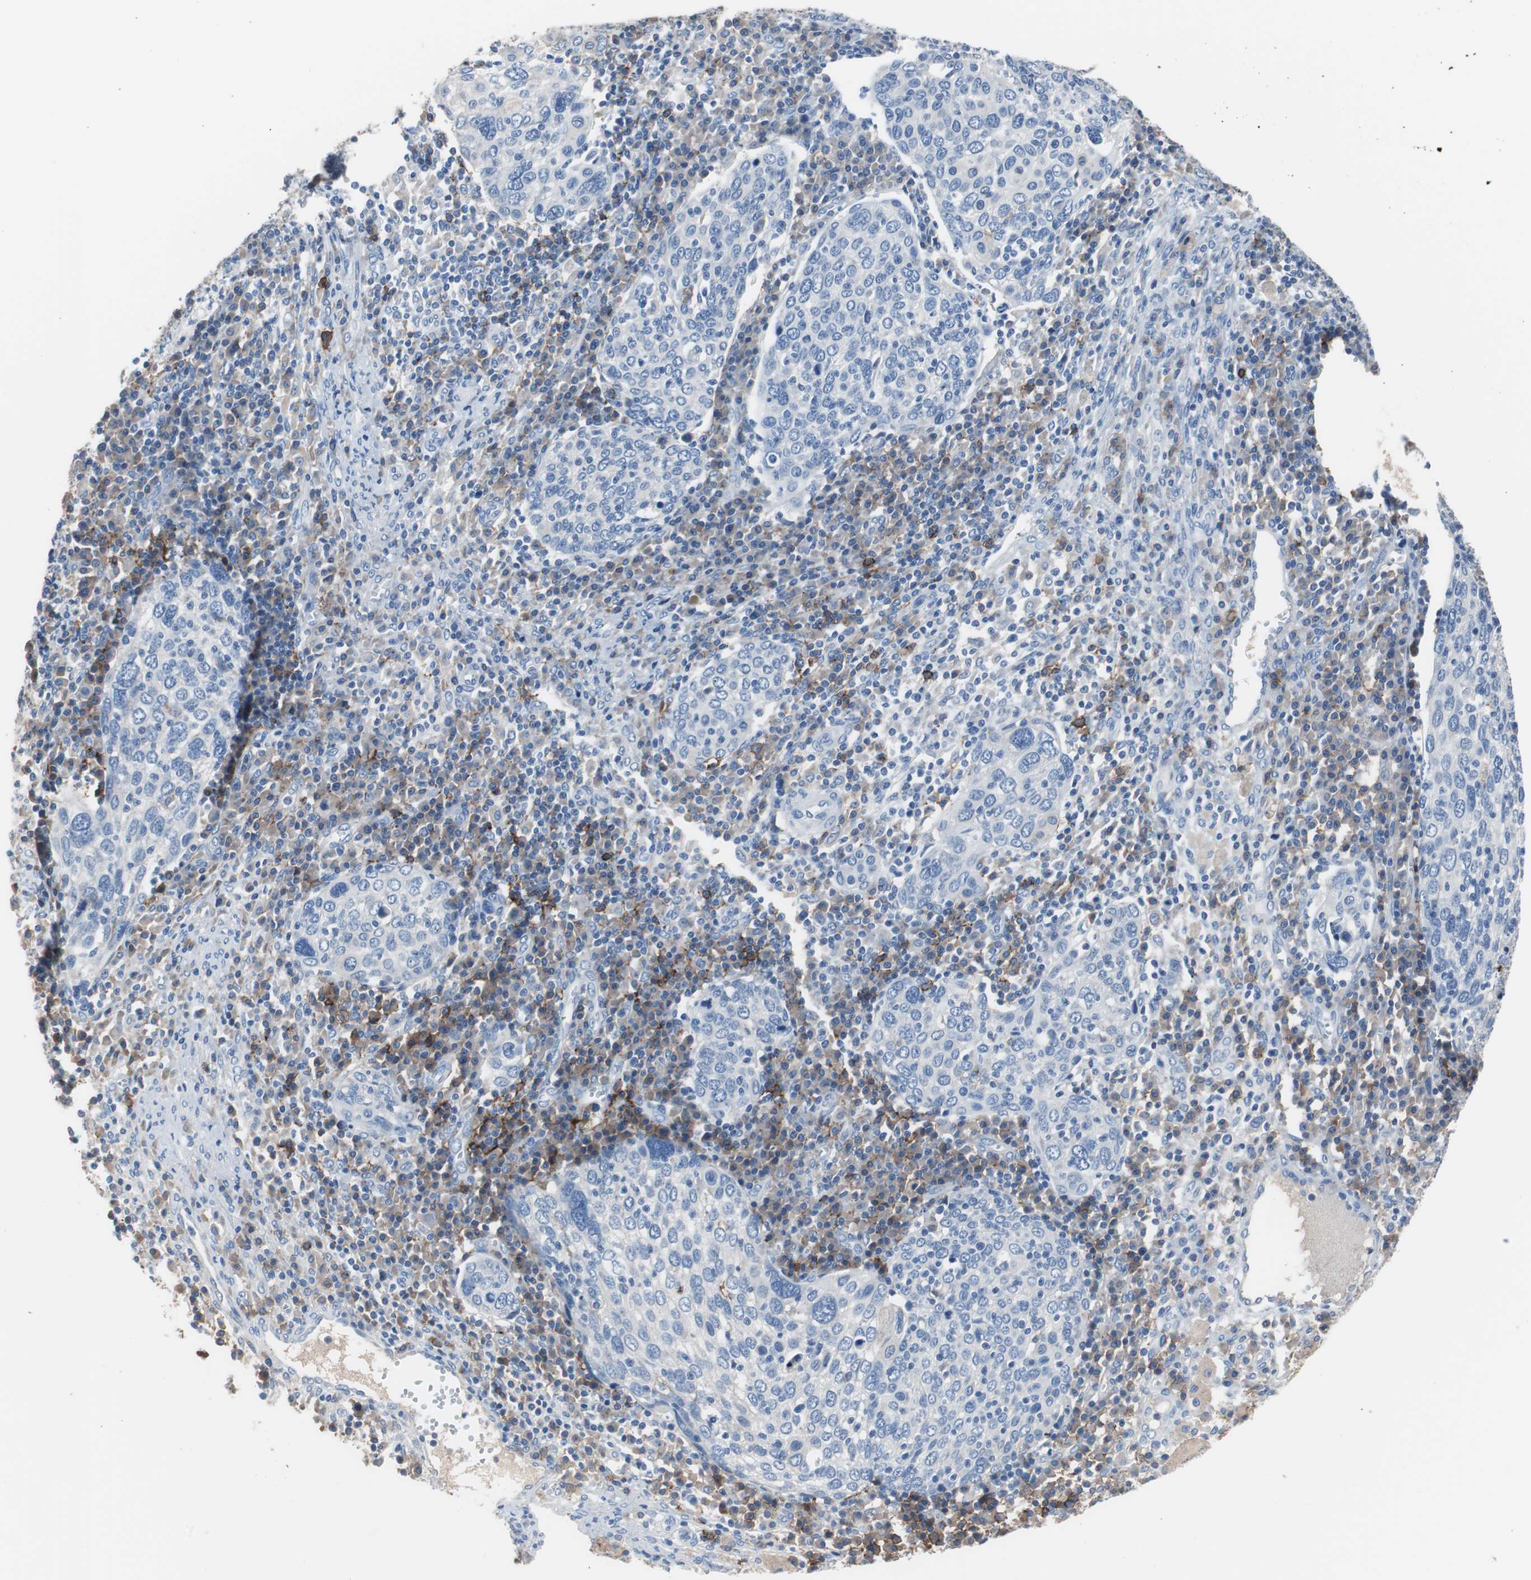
{"staining": {"intensity": "negative", "quantity": "none", "location": "none"}, "tissue": "cervical cancer", "cell_type": "Tumor cells", "image_type": "cancer", "snomed": [{"axis": "morphology", "description": "Squamous cell carcinoma, NOS"}, {"axis": "topography", "description": "Cervix"}], "caption": "Cervical cancer (squamous cell carcinoma) was stained to show a protein in brown. There is no significant staining in tumor cells.", "gene": "FCGR2B", "patient": {"sex": "female", "age": 40}}